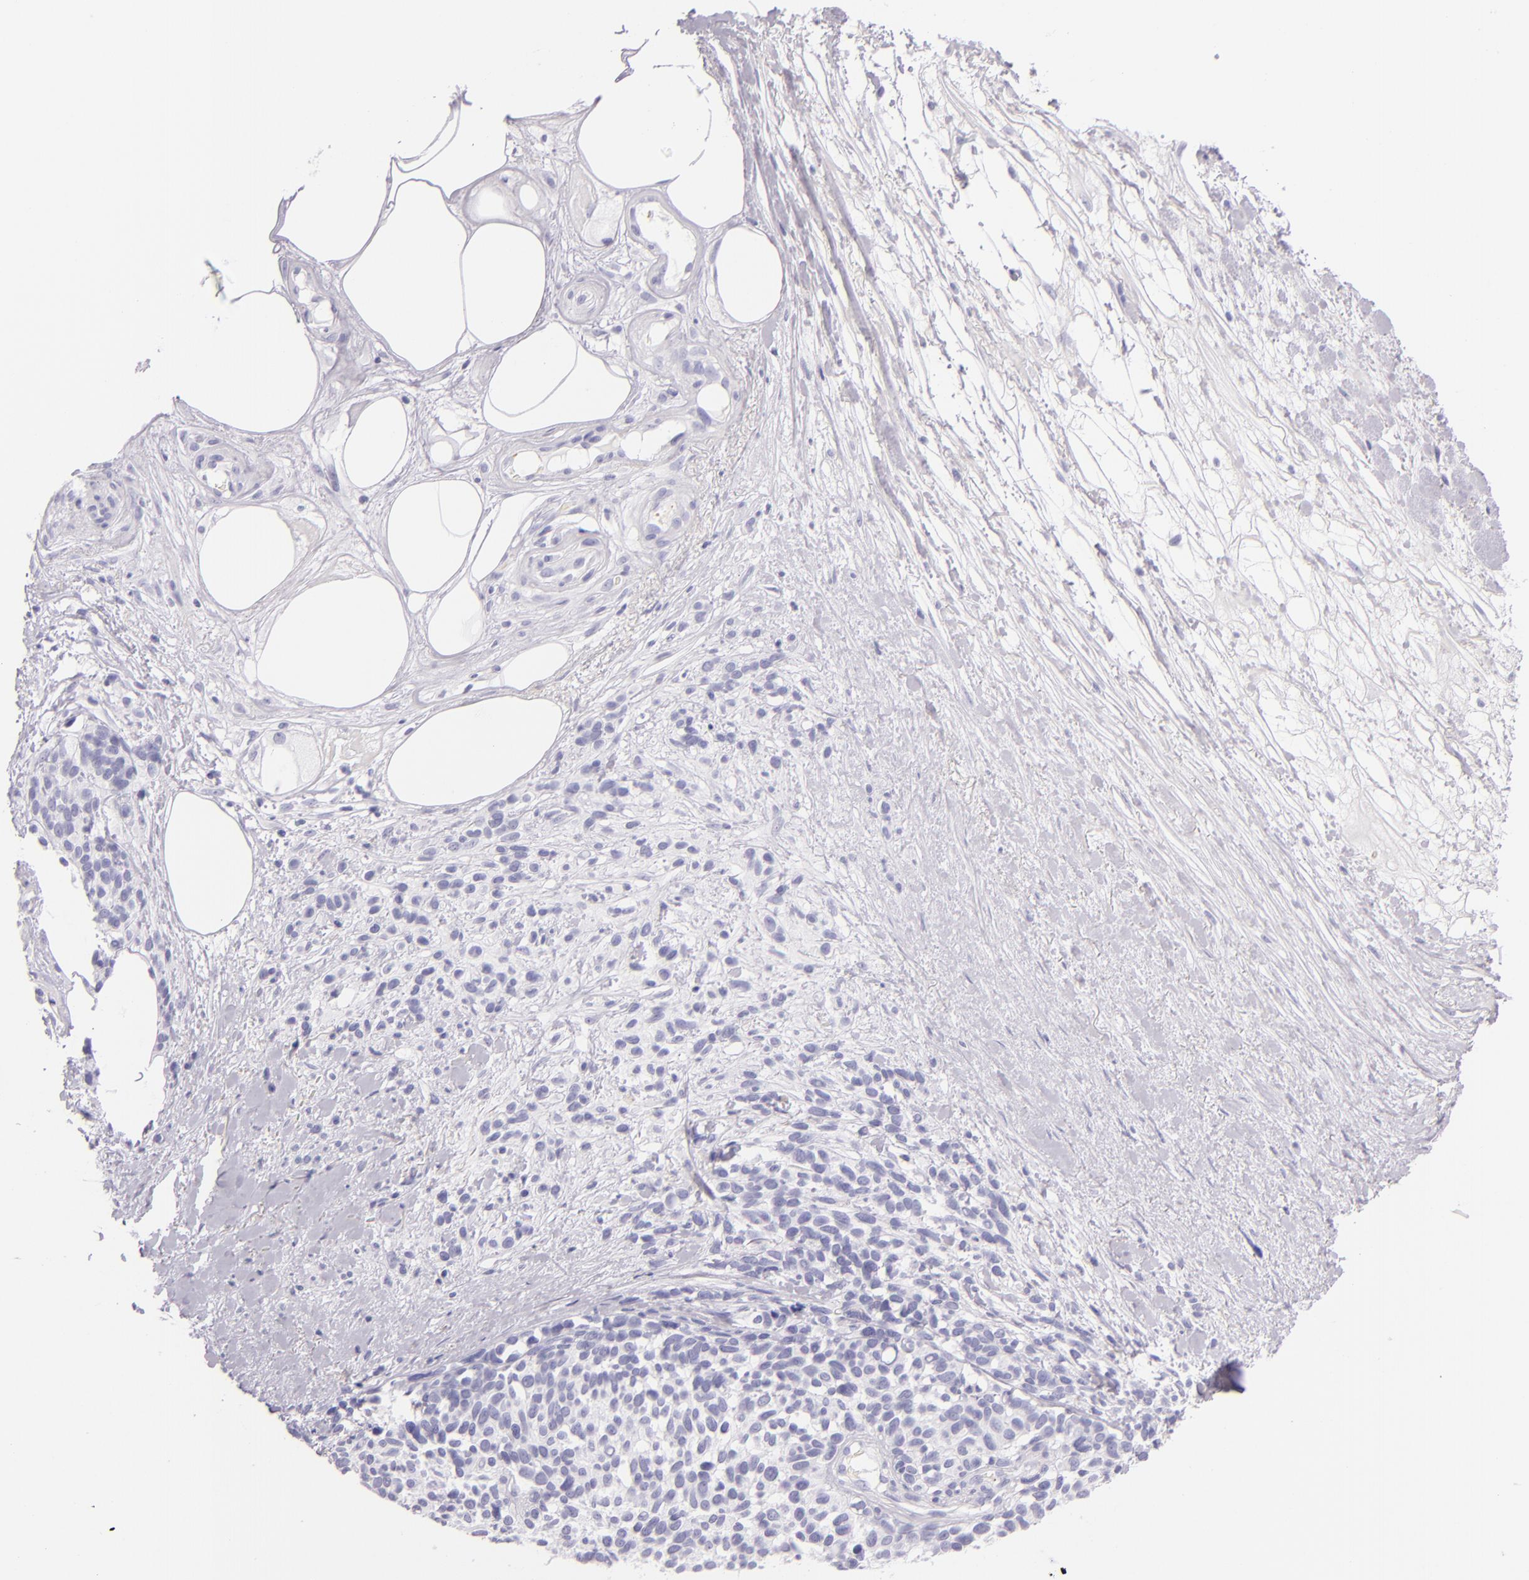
{"staining": {"intensity": "negative", "quantity": "none", "location": "none"}, "tissue": "melanoma", "cell_type": "Tumor cells", "image_type": "cancer", "snomed": [{"axis": "morphology", "description": "Malignant melanoma, NOS"}, {"axis": "topography", "description": "Skin"}], "caption": "This is an immunohistochemistry (IHC) image of melanoma. There is no staining in tumor cells.", "gene": "SELP", "patient": {"sex": "female", "age": 85}}